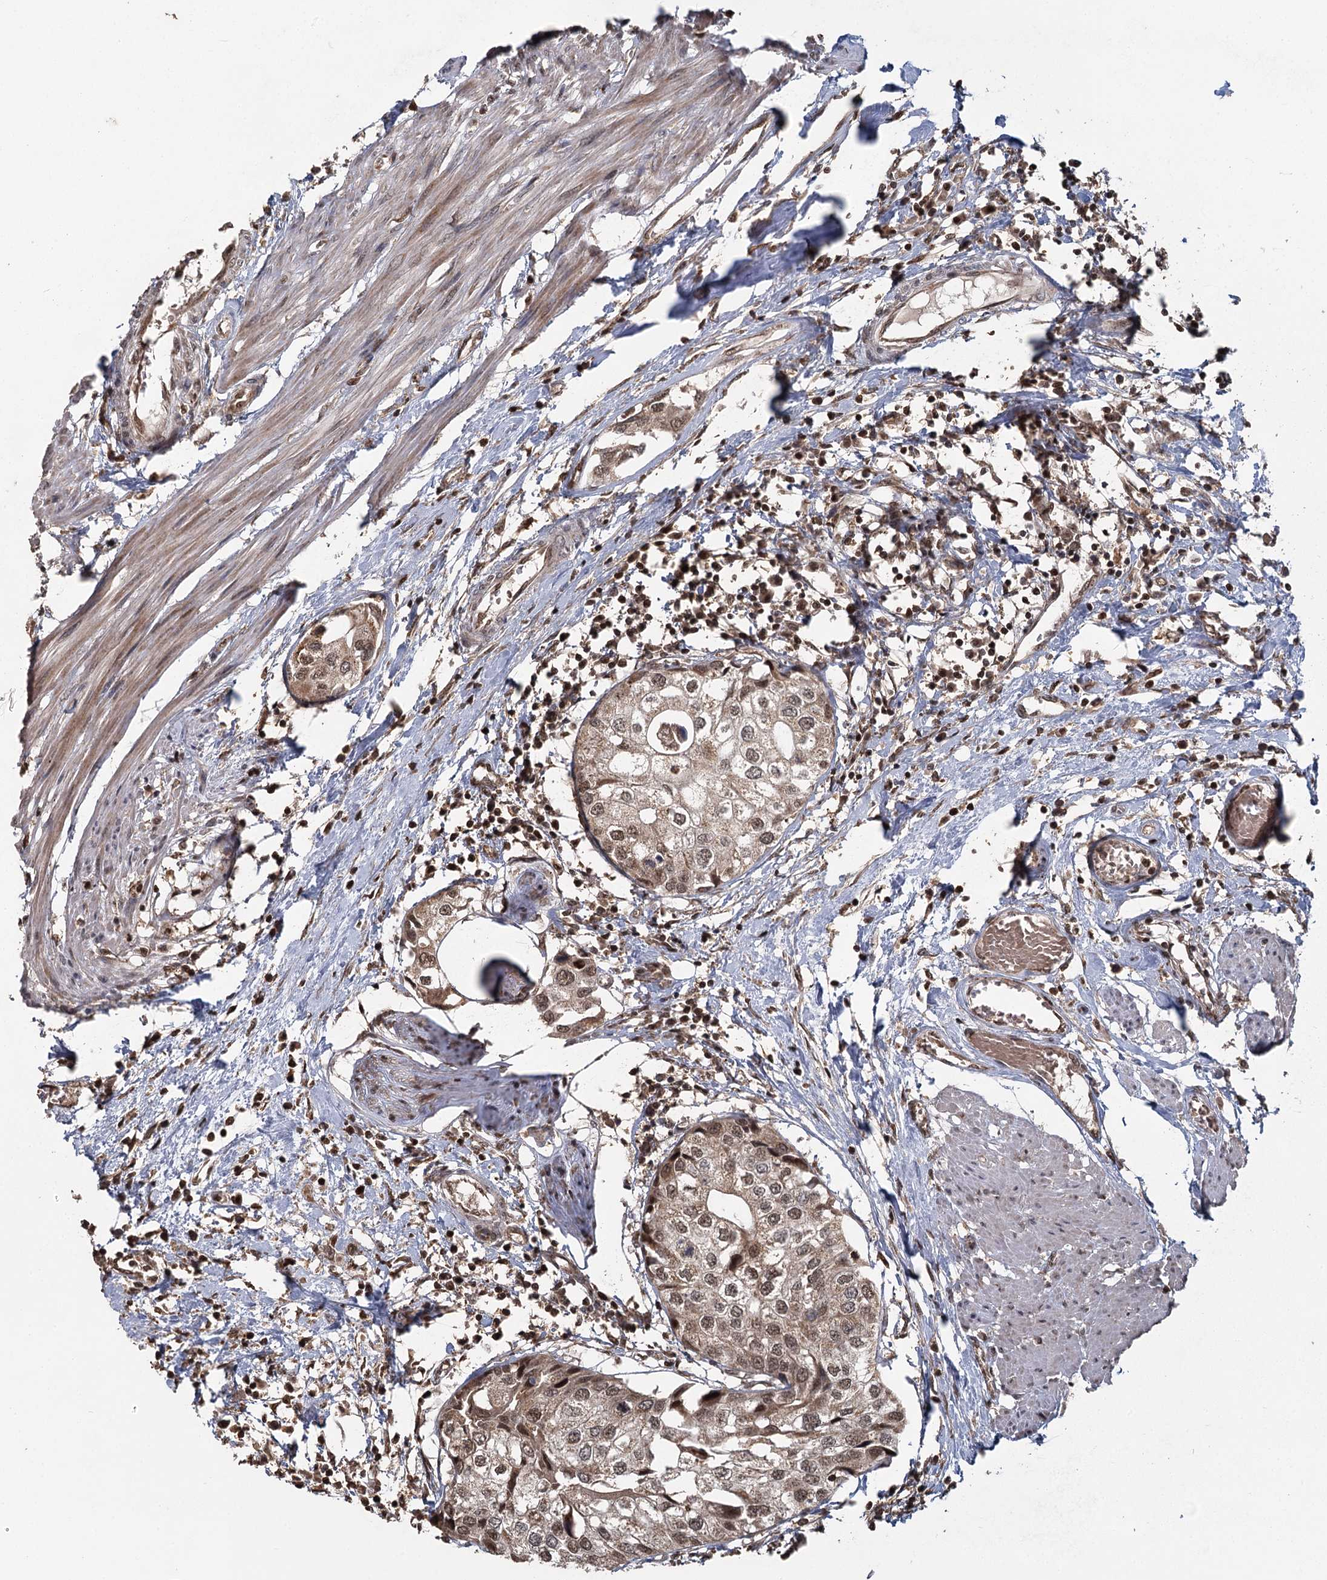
{"staining": {"intensity": "weak", "quantity": ">75%", "location": "cytoplasmic/membranous,nuclear"}, "tissue": "urothelial cancer", "cell_type": "Tumor cells", "image_type": "cancer", "snomed": [{"axis": "morphology", "description": "Urothelial carcinoma, High grade"}, {"axis": "topography", "description": "Urinary bladder"}], "caption": "Protein staining by immunohistochemistry displays weak cytoplasmic/membranous and nuclear expression in approximately >75% of tumor cells in urothelial cancer.", "gene": "MICU1", "patient": {"sex": "male", "age": 64}}